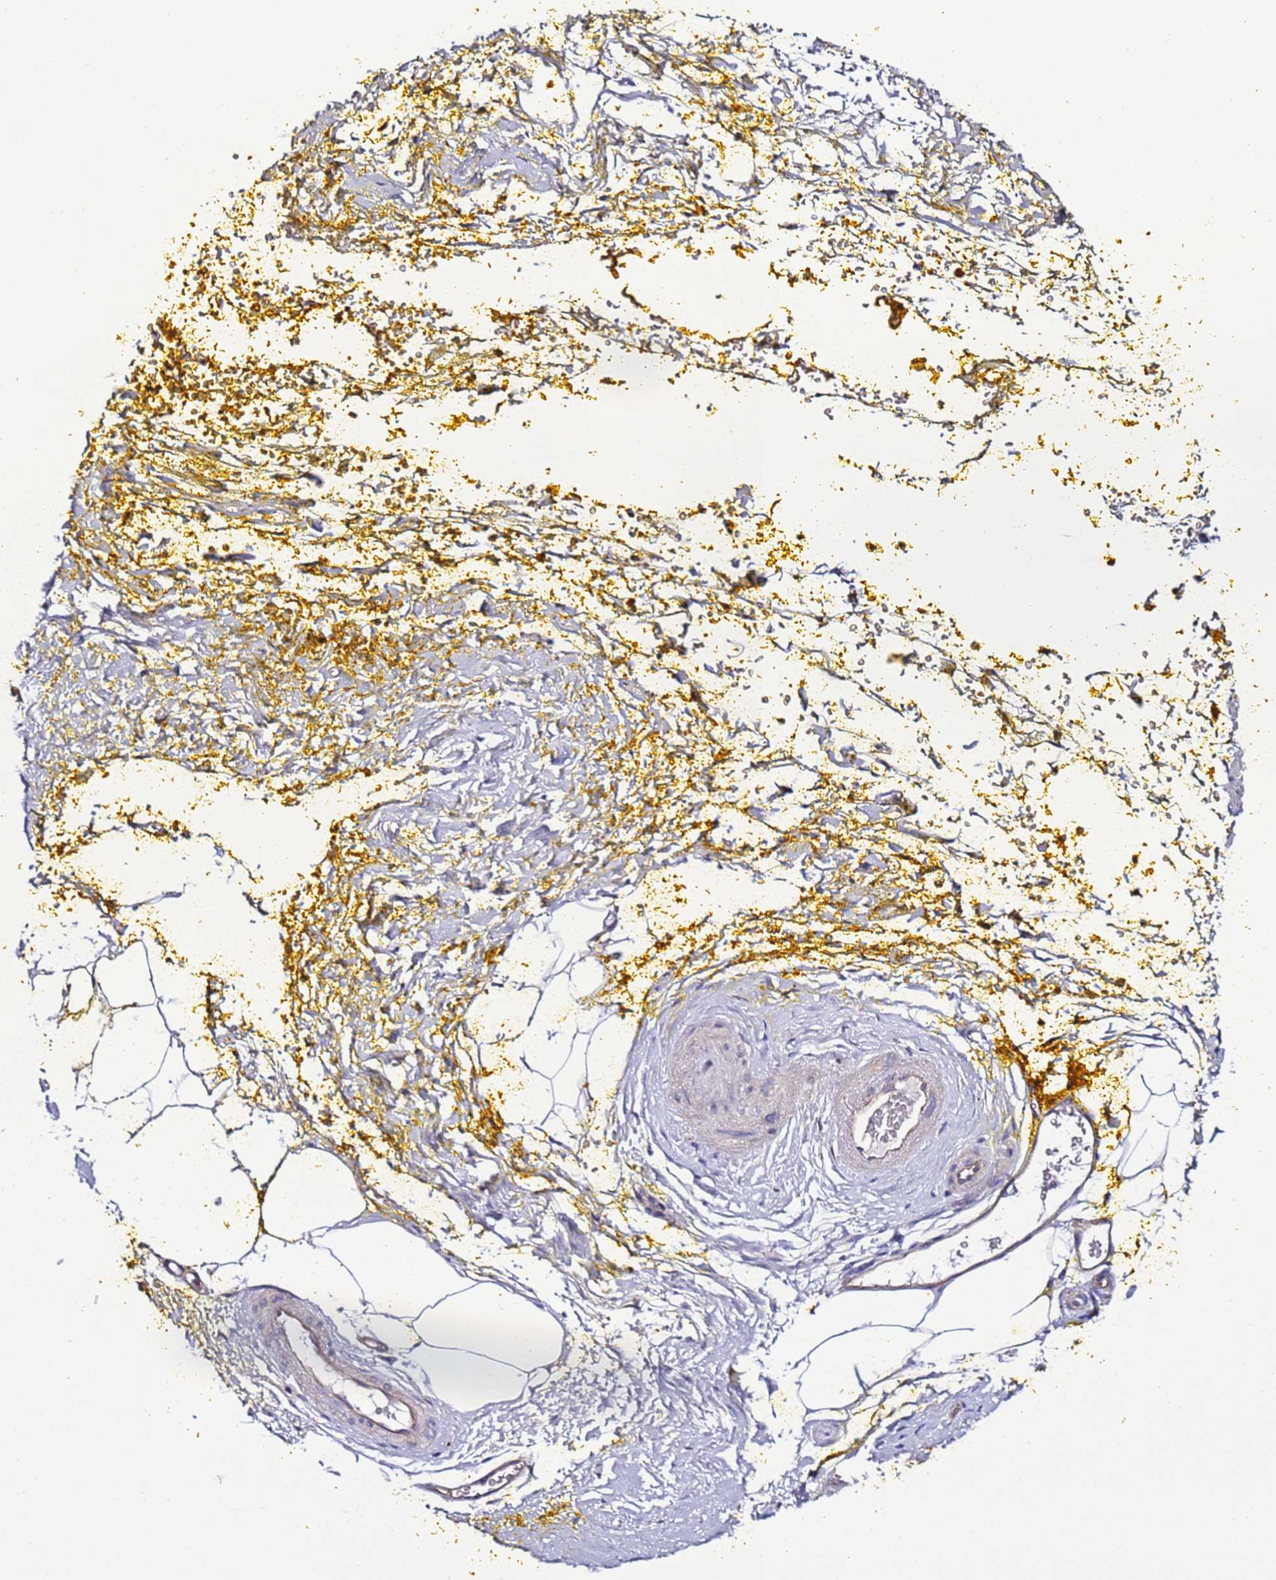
{"staining": {"intensity": "negative", "quantity": "none", "location": "none"}, "tissue": "adipose tissue", "cell_type": "Adipocytes", "image_type": "normal", "snomed": [{"axis": "morphology", "description": "Normal tissue, NOS"}, {"axis": "morphology", "description": "Adenocarcinoma, Low grade"}, {"axis": "topography", "description": "Prostate"}, {"axis": "topography", "description": "Peripheral nerve tissue"}], "caption": "Adipose tissue stained for a protein using IHC reveals no expression adipocytes.", "gene": "SPCS1", "patient": {"sex": "male", "age": 63}}